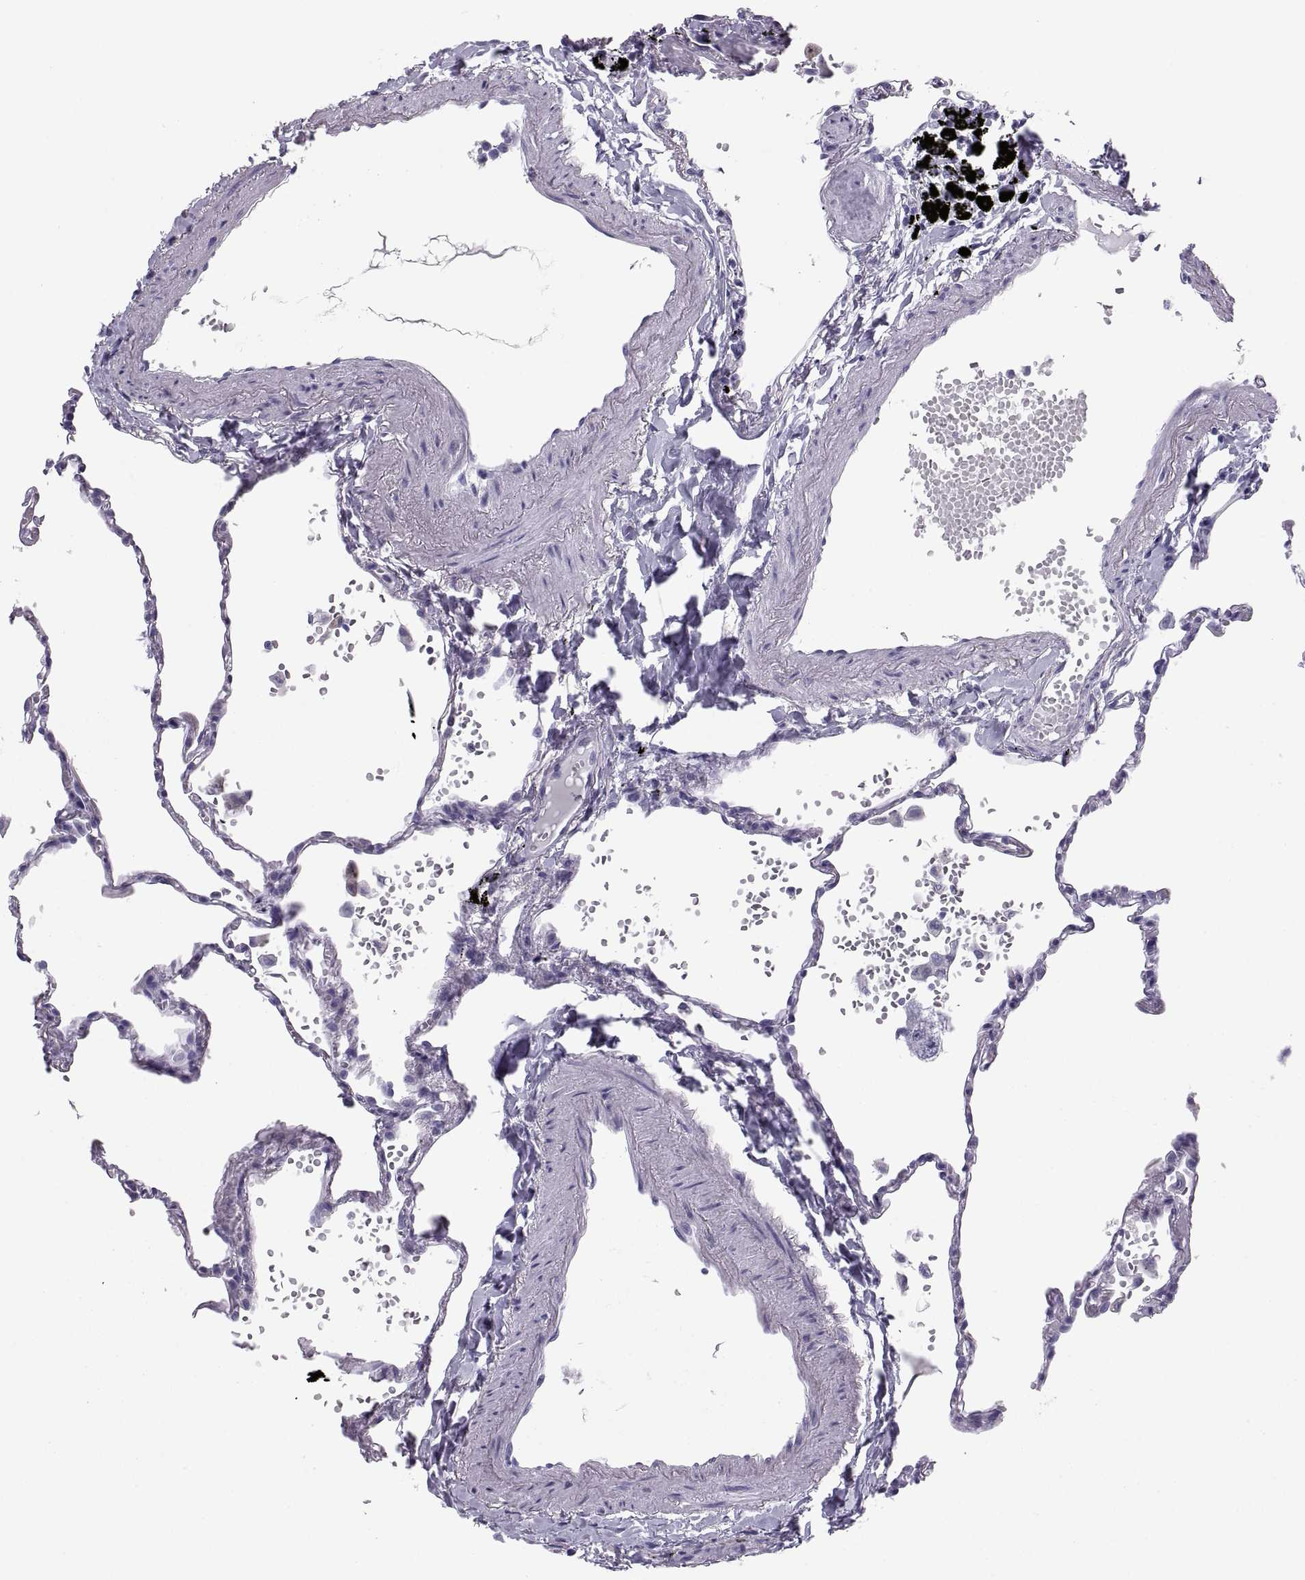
{"staining": {"intensity": "negative", "quantity": "none", "location": "none"}, "tissue": "lung", "cell_type": "Alveolar cells", "image_type": "normal", "snomed": [{"axis": "morphology", "description": "Normal tissue, NOS"}, {"axis": "topography", "description": "Lung"}], "caption": "Micrograph shows no significant protein staining in alveolar cells of unremarkable lung.", "gene": "PAX2", "patient": {"sex": "male", "age": 78}}